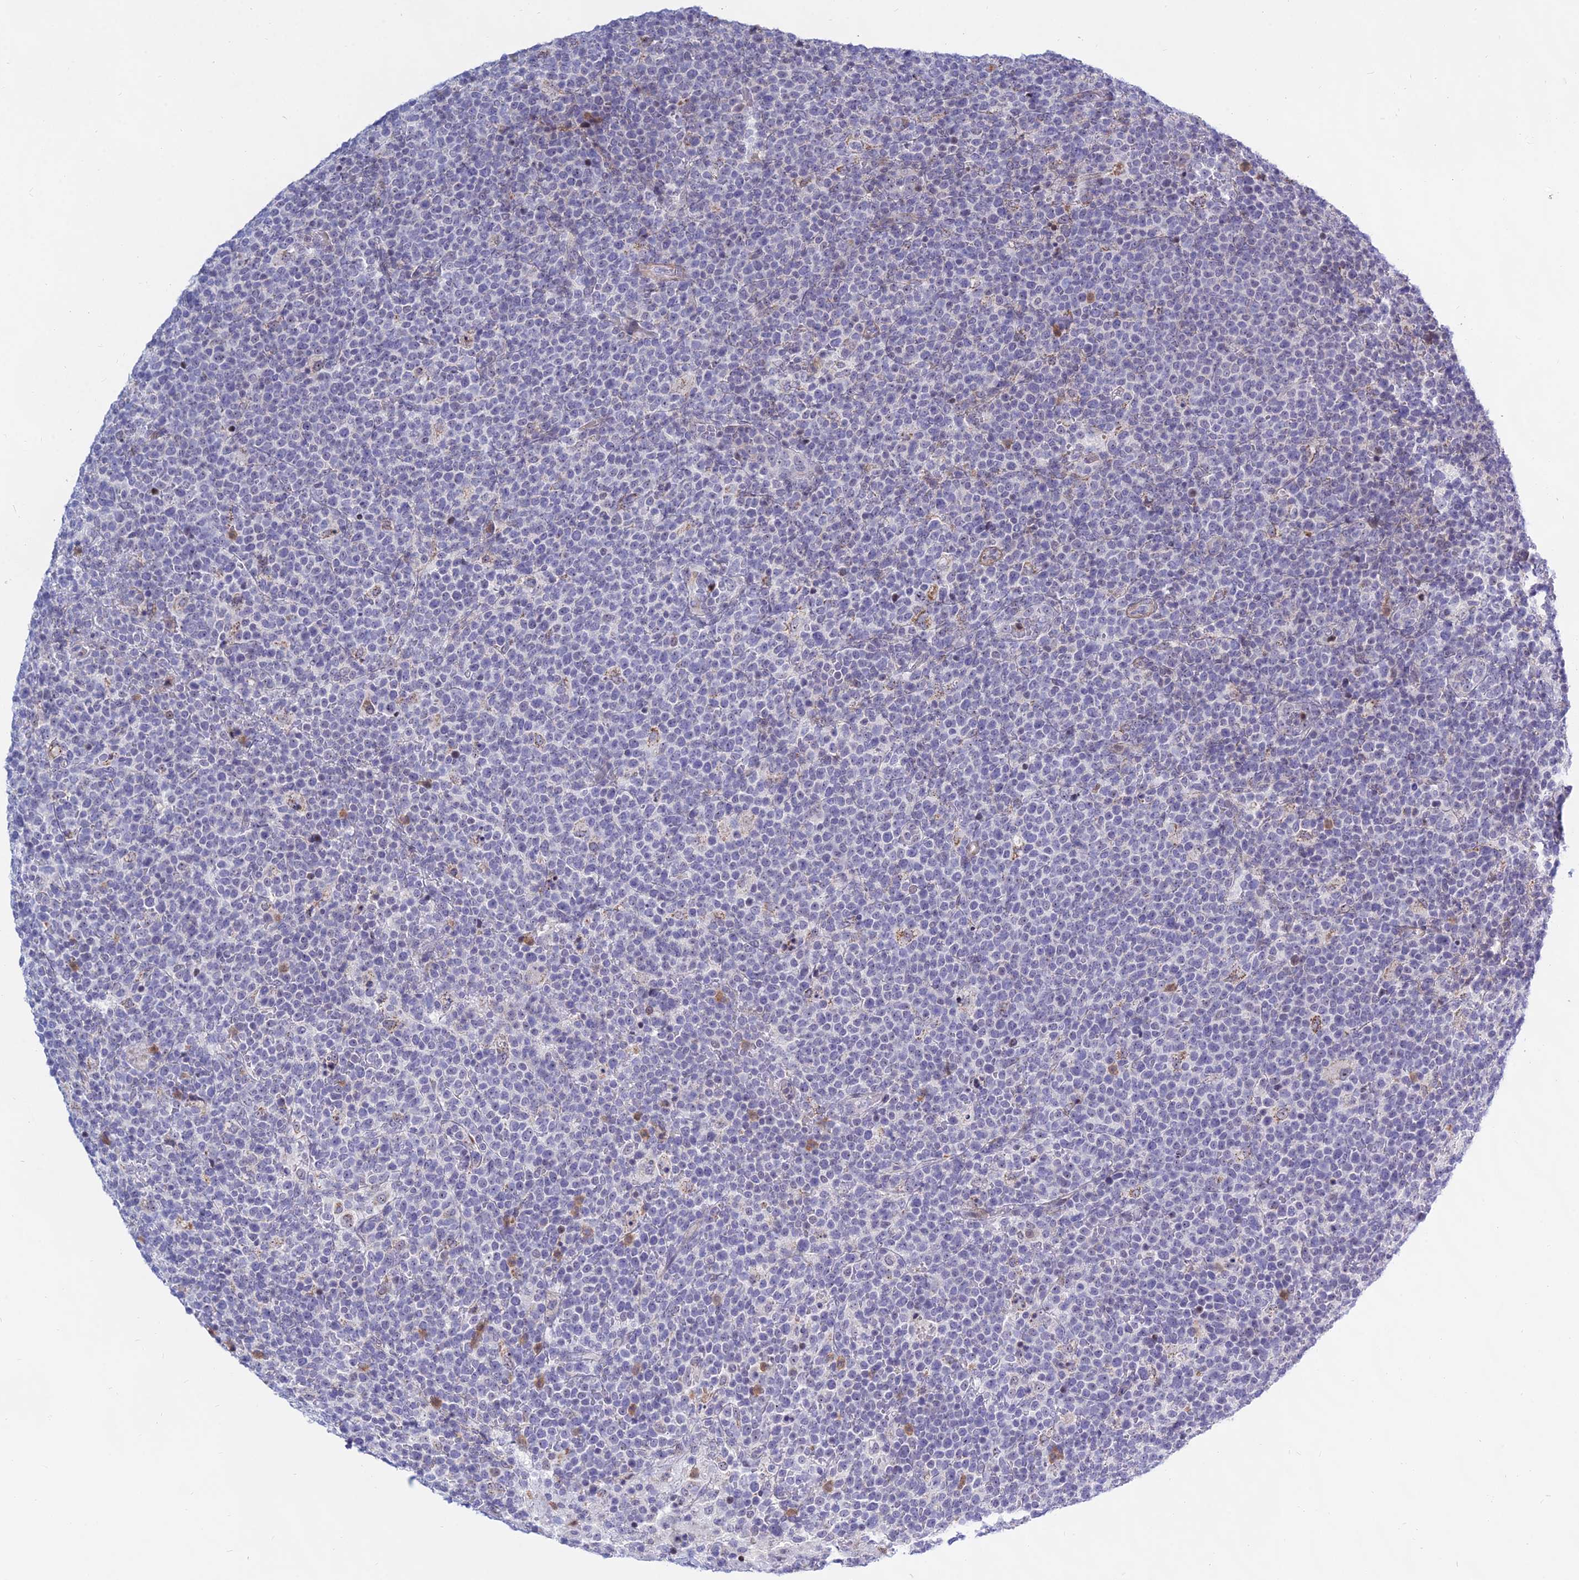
{"staining": {"intensity": "negative", "quantity": "none", "location": "none"}, "tissue": "lymphoma", "cell_type": "Tumor cells", "image_type": "cancer", "snomed": [{"axis": "morphology", "description": "Malignant lymphoma, non-Hodgkin's type, High grade"}, {"axis": "topography", "description": "Lymph node"}], "caption": "Malignant lymphoma, non-Hodgkin's type (high-grade) was stained to show a protein in brown. There is no significant expression in tumor cells.", "gene": "KRR1", "patient": {"sex": "male", "age": 61}}